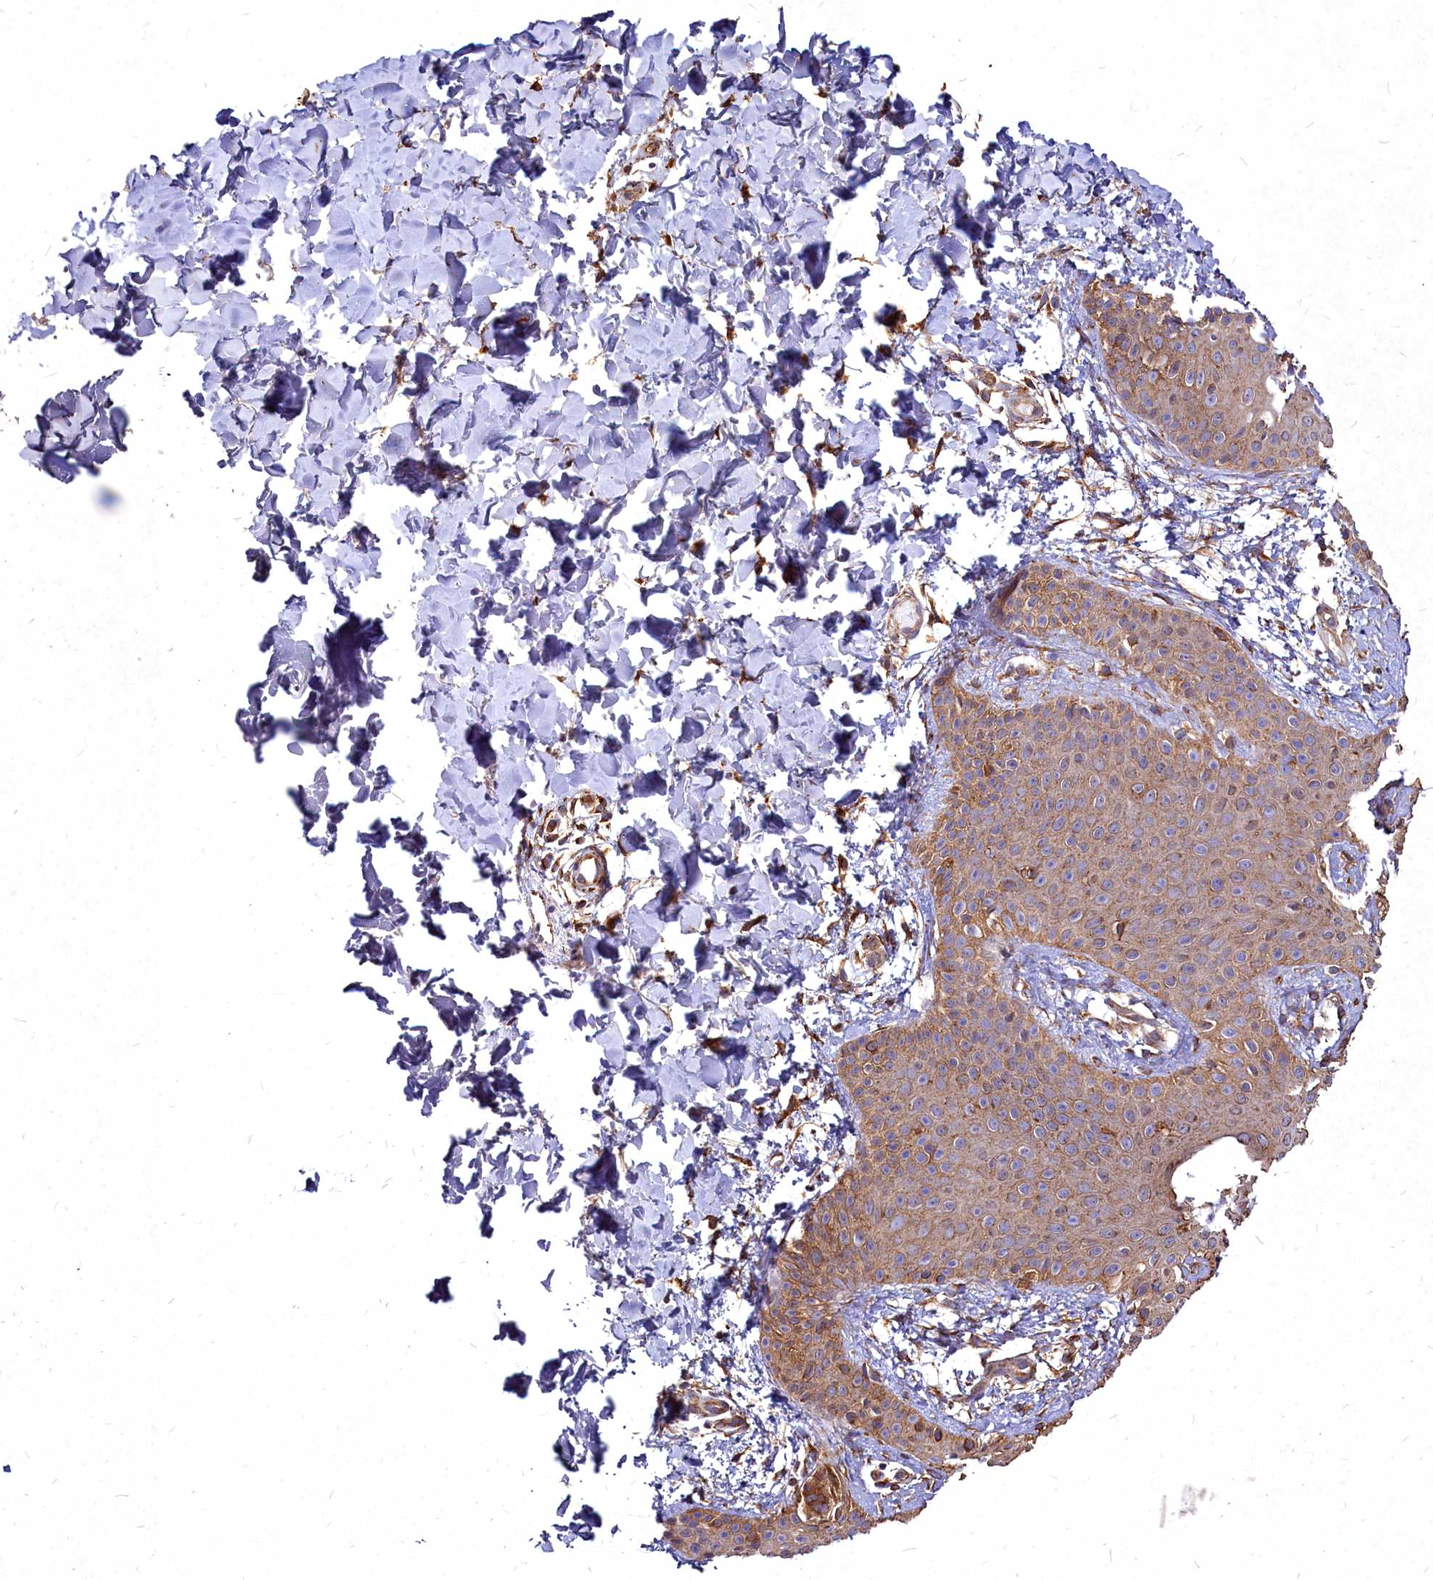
{"staining": {"intensity": "moderate", "quantity": ">75%", "location": "cytoplasmic/membranous"}, "tissue": "skin", "cell_type": "Fibroblasts", "image_type": "normal", "snomed": [{"axis": "morphology", "description": "Normal tissue, NOS"}, {"axis": "topography", "description": "Skin"}], "caption": "Unremarkable skin shows moderate cytoplasmic/membranous staining in approximately >75% of fibroblasts The staining was performed using DAB, with brown indicating positive protein expression. Nuclei are stained blue with hematoxylin..", "gene": "SKA1", "patient": {"sex": "male", "age": 36}}